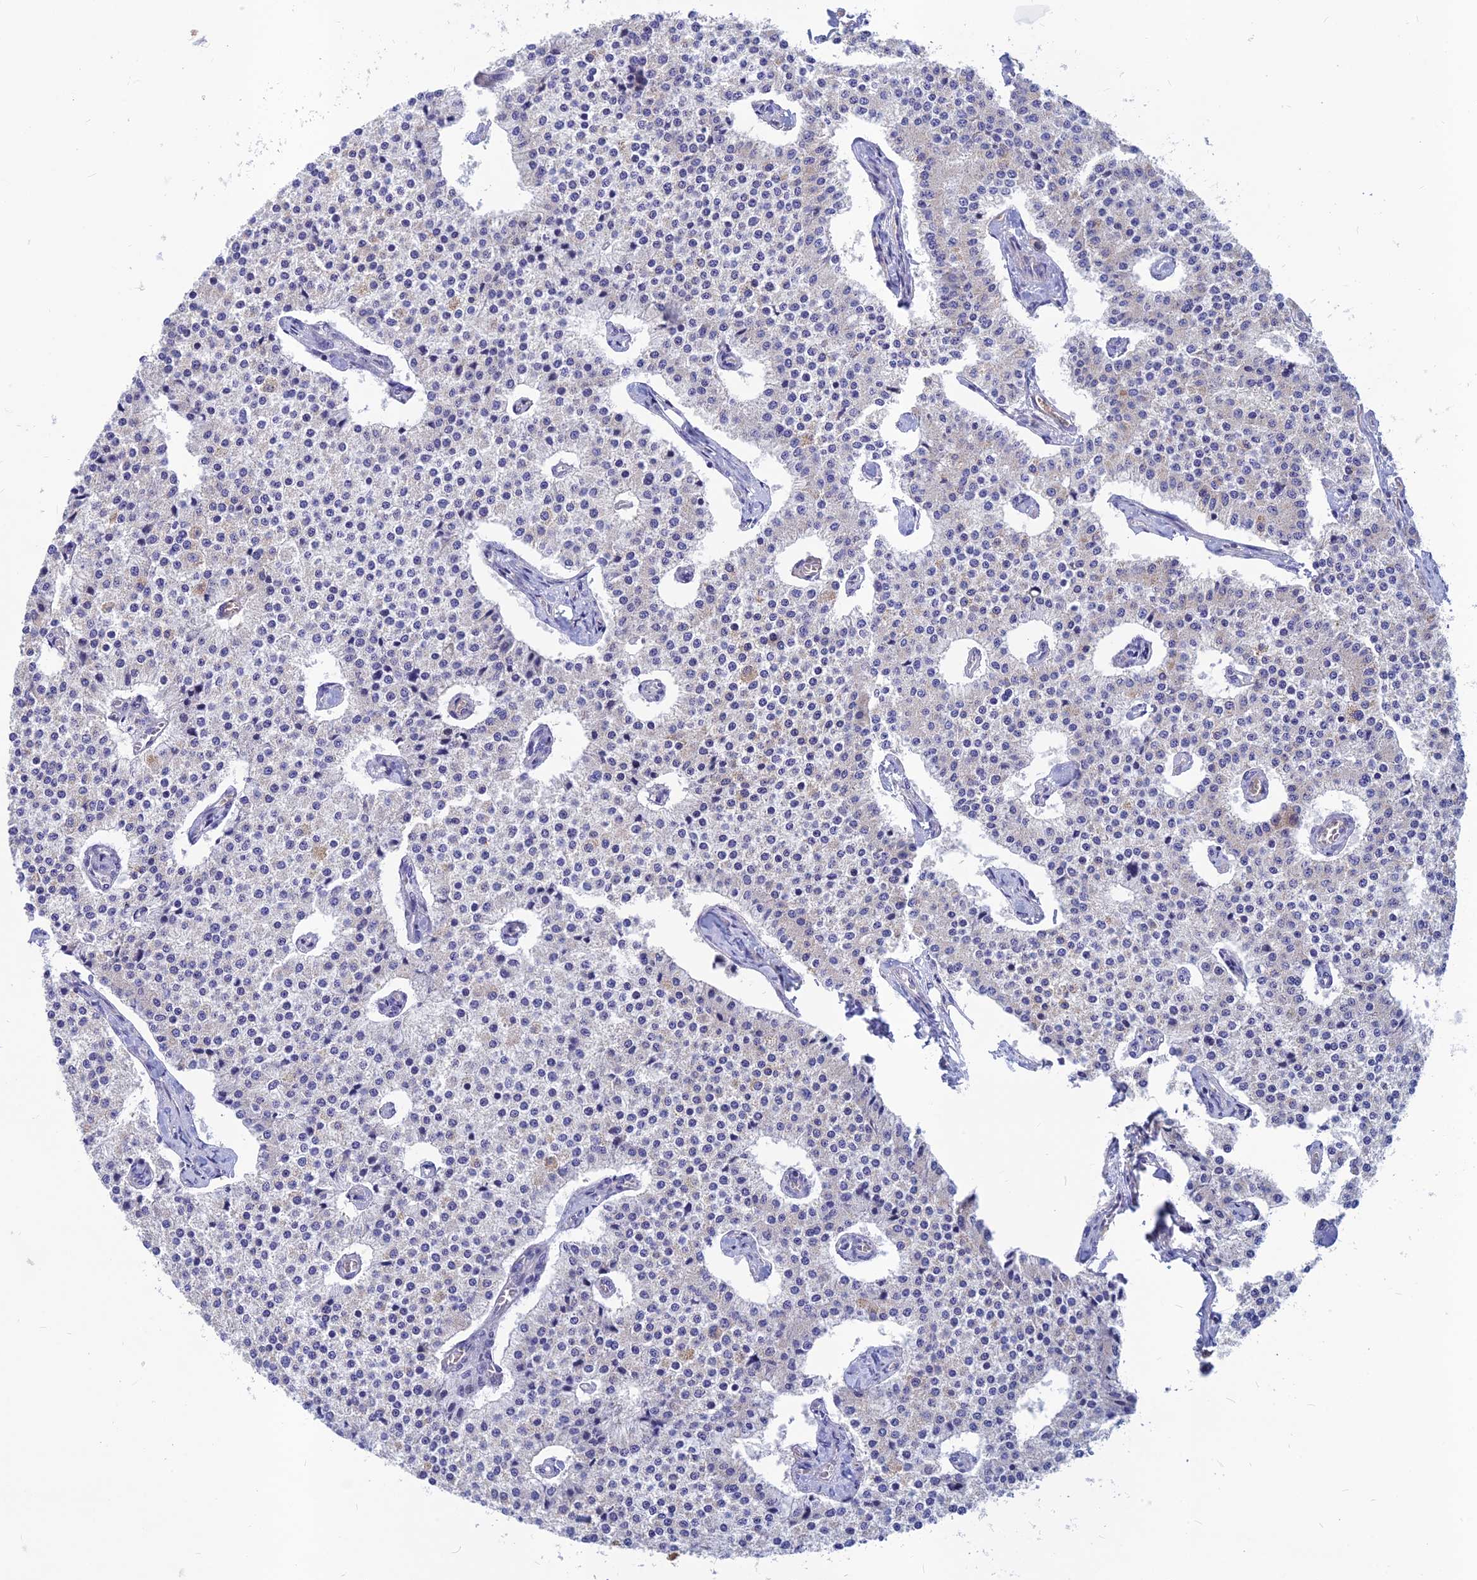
{"staining": {"intensity": "weak", "quantity": "<25%", "location": "cytoplasmic/membranous"}, "tissue": "carcinoid", "cell_type": "Tumor cells", "image_type": "cancer", "snomed": [{"axis": "morphology", "description": "Carcinoid, malignant, NOS"}, {"axis": "topography", "description": "Colon"}], "caption": "An IHC photomicrograph of carcinoid (malignant) is shown. There is no staining in tumor cells of carcinoid (malignant).", "gene": "CACNA1B", "patient": {"sex": "female", "age": 52}}